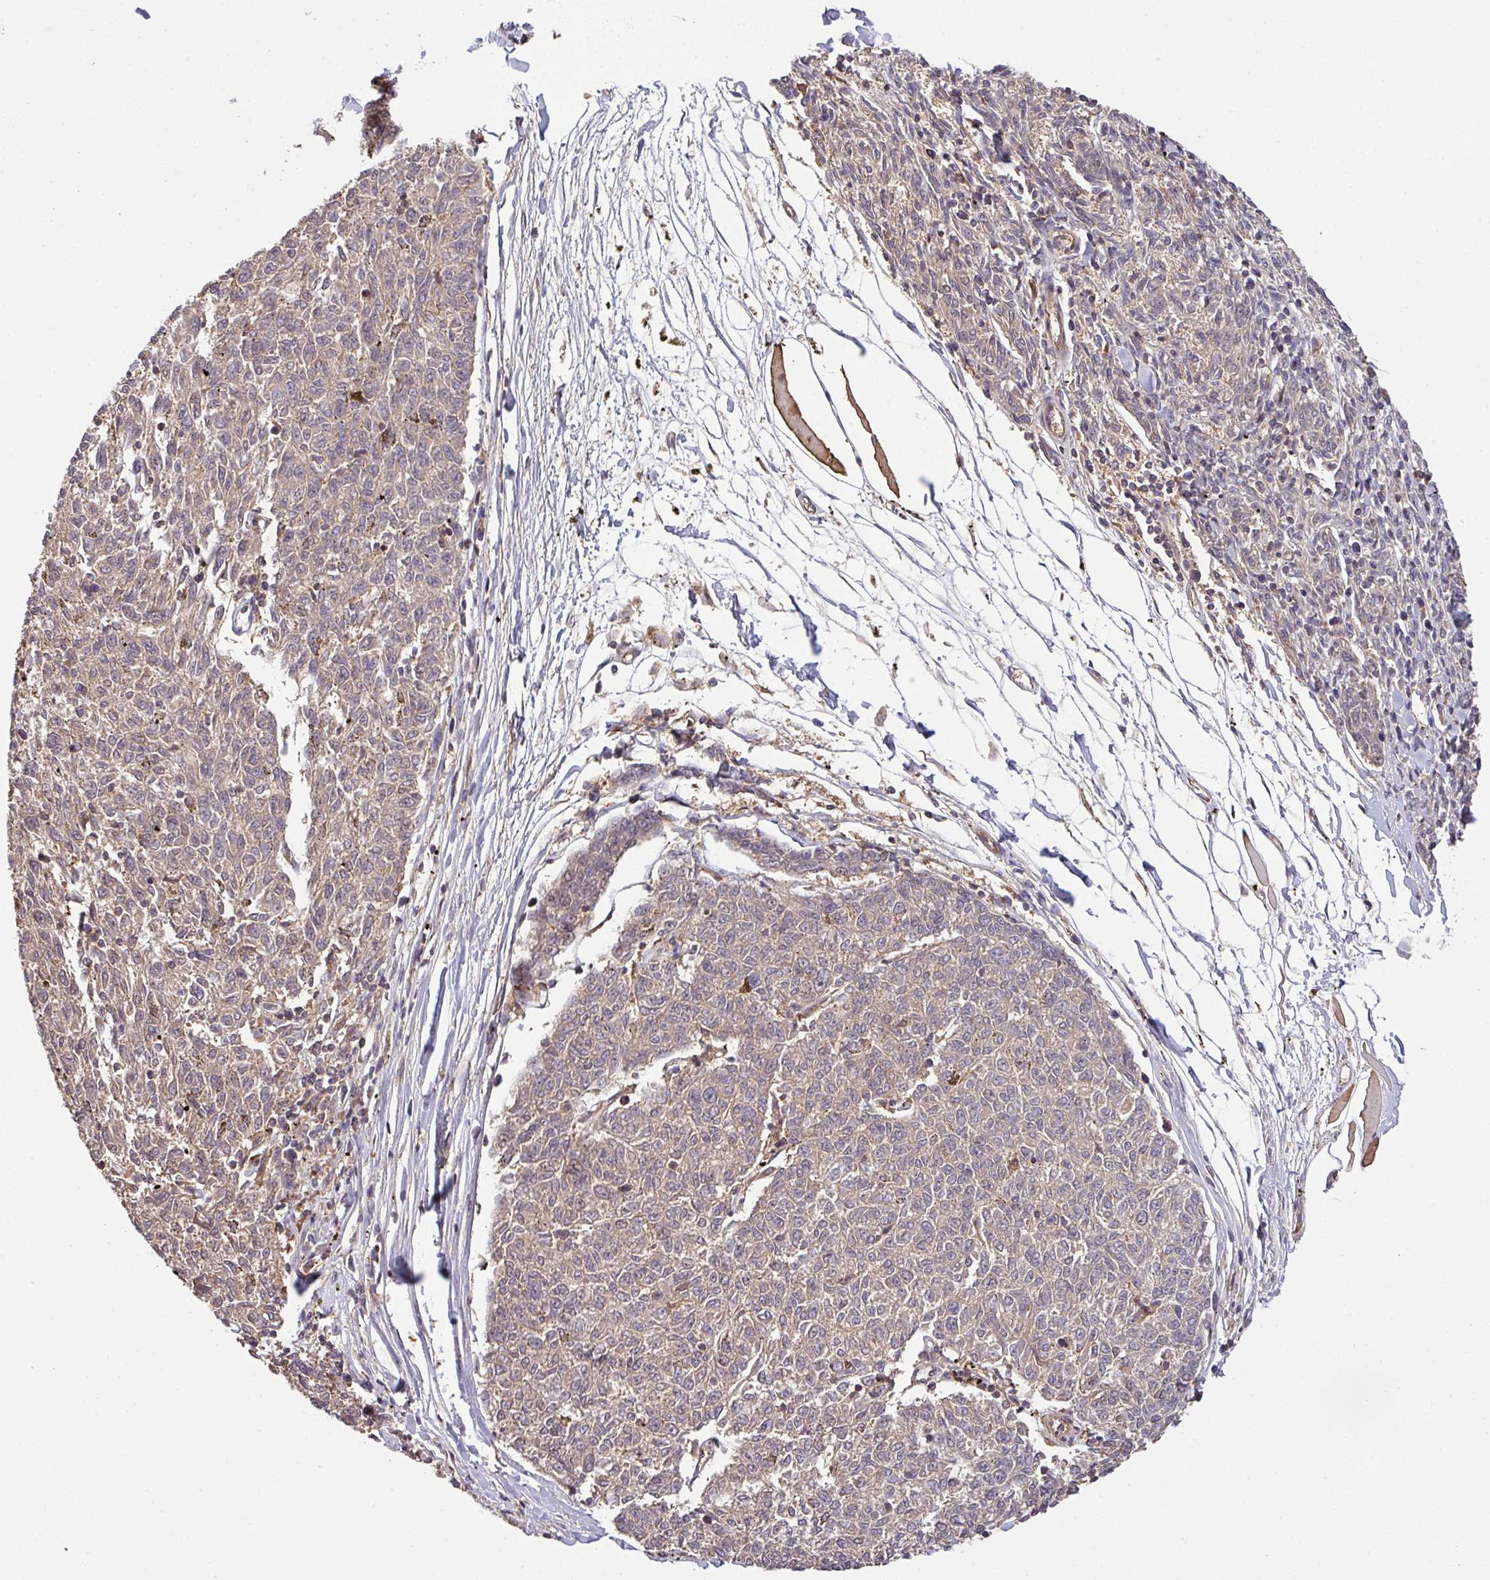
{"staining": {"intensity": "weak", "quantity": "25%-75%", "location": "cytoplasmic/membranous"}, "tissue": "melanoma", "cell_type": "Tumor cells", "image_type": "cancer", "snomed": [{"axis": "morphology", "description": "Malignant melanoma, NOS"}, {"axis": "topography", "description": "Skin"}], "caption": "A high-resolution histopathology image shows immunohistochemistry (IHC) staining of melanoma, which exhibits weak cytoplasmic/membranous positivity in about 25%-75% of tumor cells.", "gene": "ARPIN", "patient": {"sex": "female", "age": 72}}